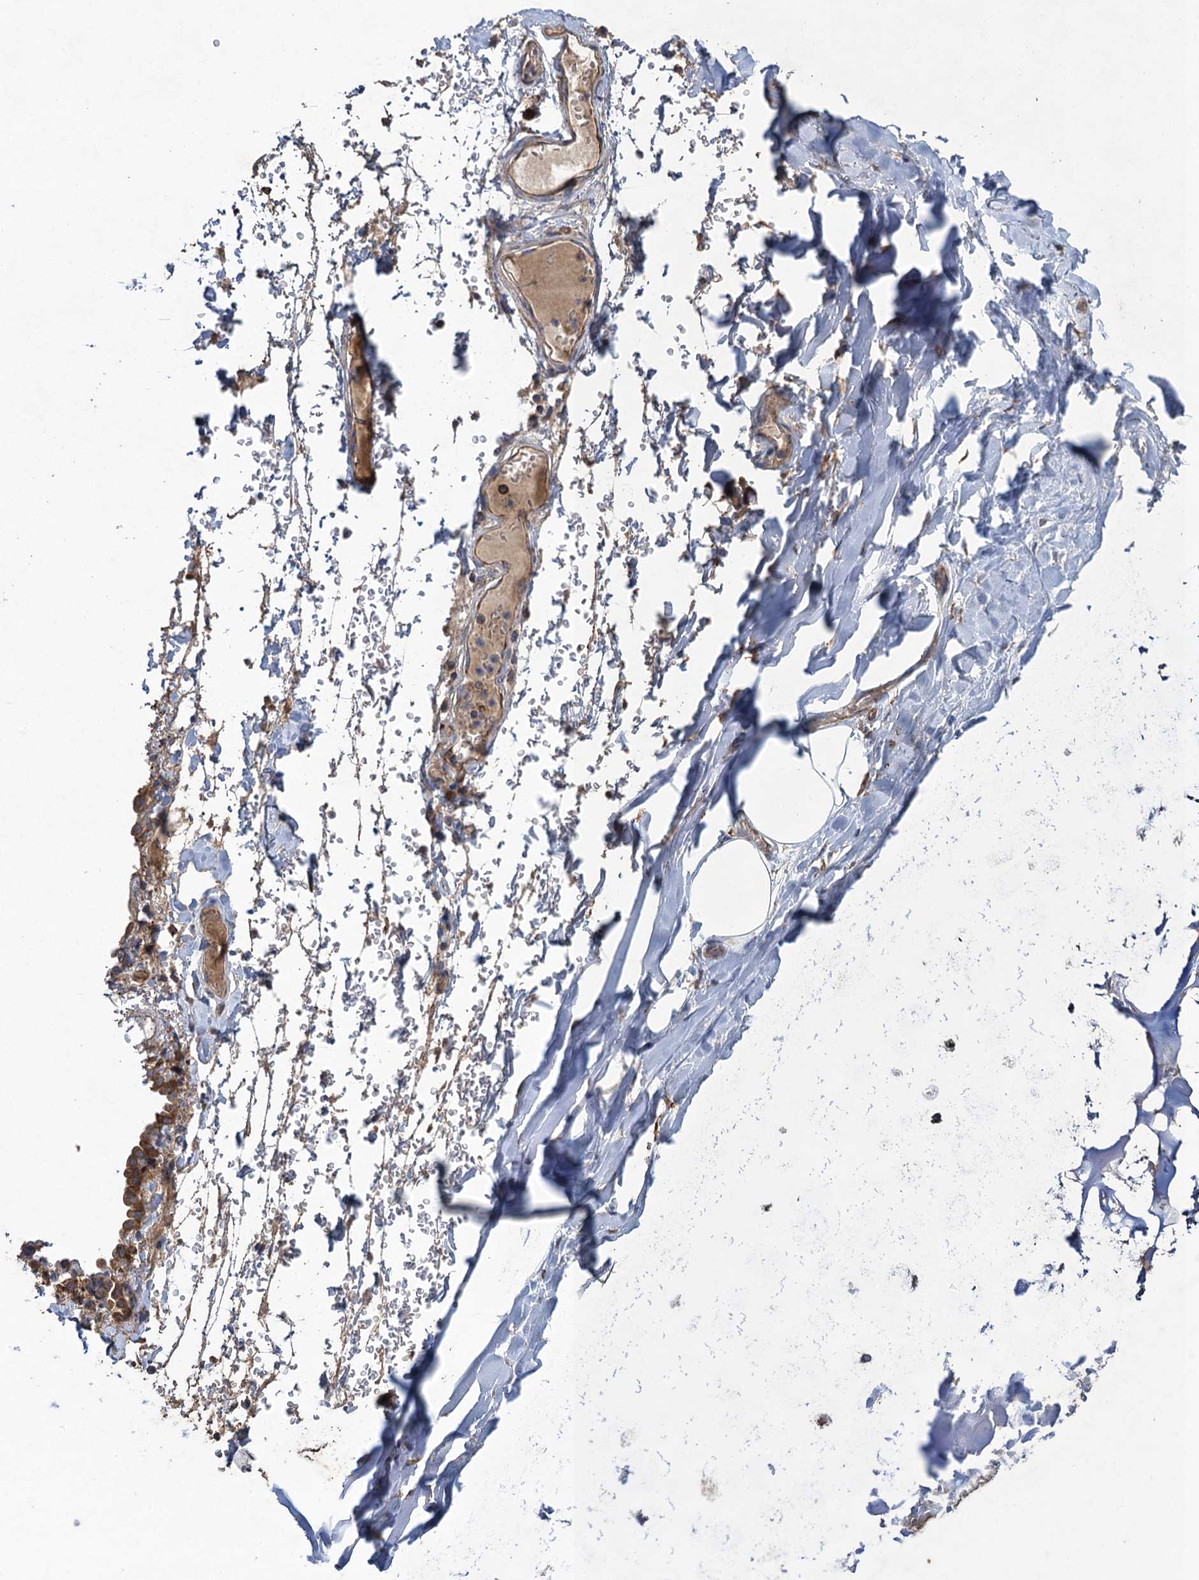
{"staining": {"intensity": "weak", "quantity": ">75%", "location": "cytoplasmic/membranous"}, "tissue": "adipose tissue", "cell_type": "Adipocytes", "image_type": "normal", "snomed": [{"axis": "morphology", "description": "Normal tissue, NOS"}, {"axis": "topography", "description": "Lymph node"}, {"axis": "topography", "description": "Cartilage tissue"}, {"axis": "topography", "description": "Bronchus"}], "caption": "DAB (3,3'-diaminobenzidine) immunohistochemical staining of normal human adipose tissue reveals weak cytoplasmic/membranous protein positivity in about >75% of adipocytes.", "gene": "TXNDC11", "patient": {"sex": "male", "age": 63}}